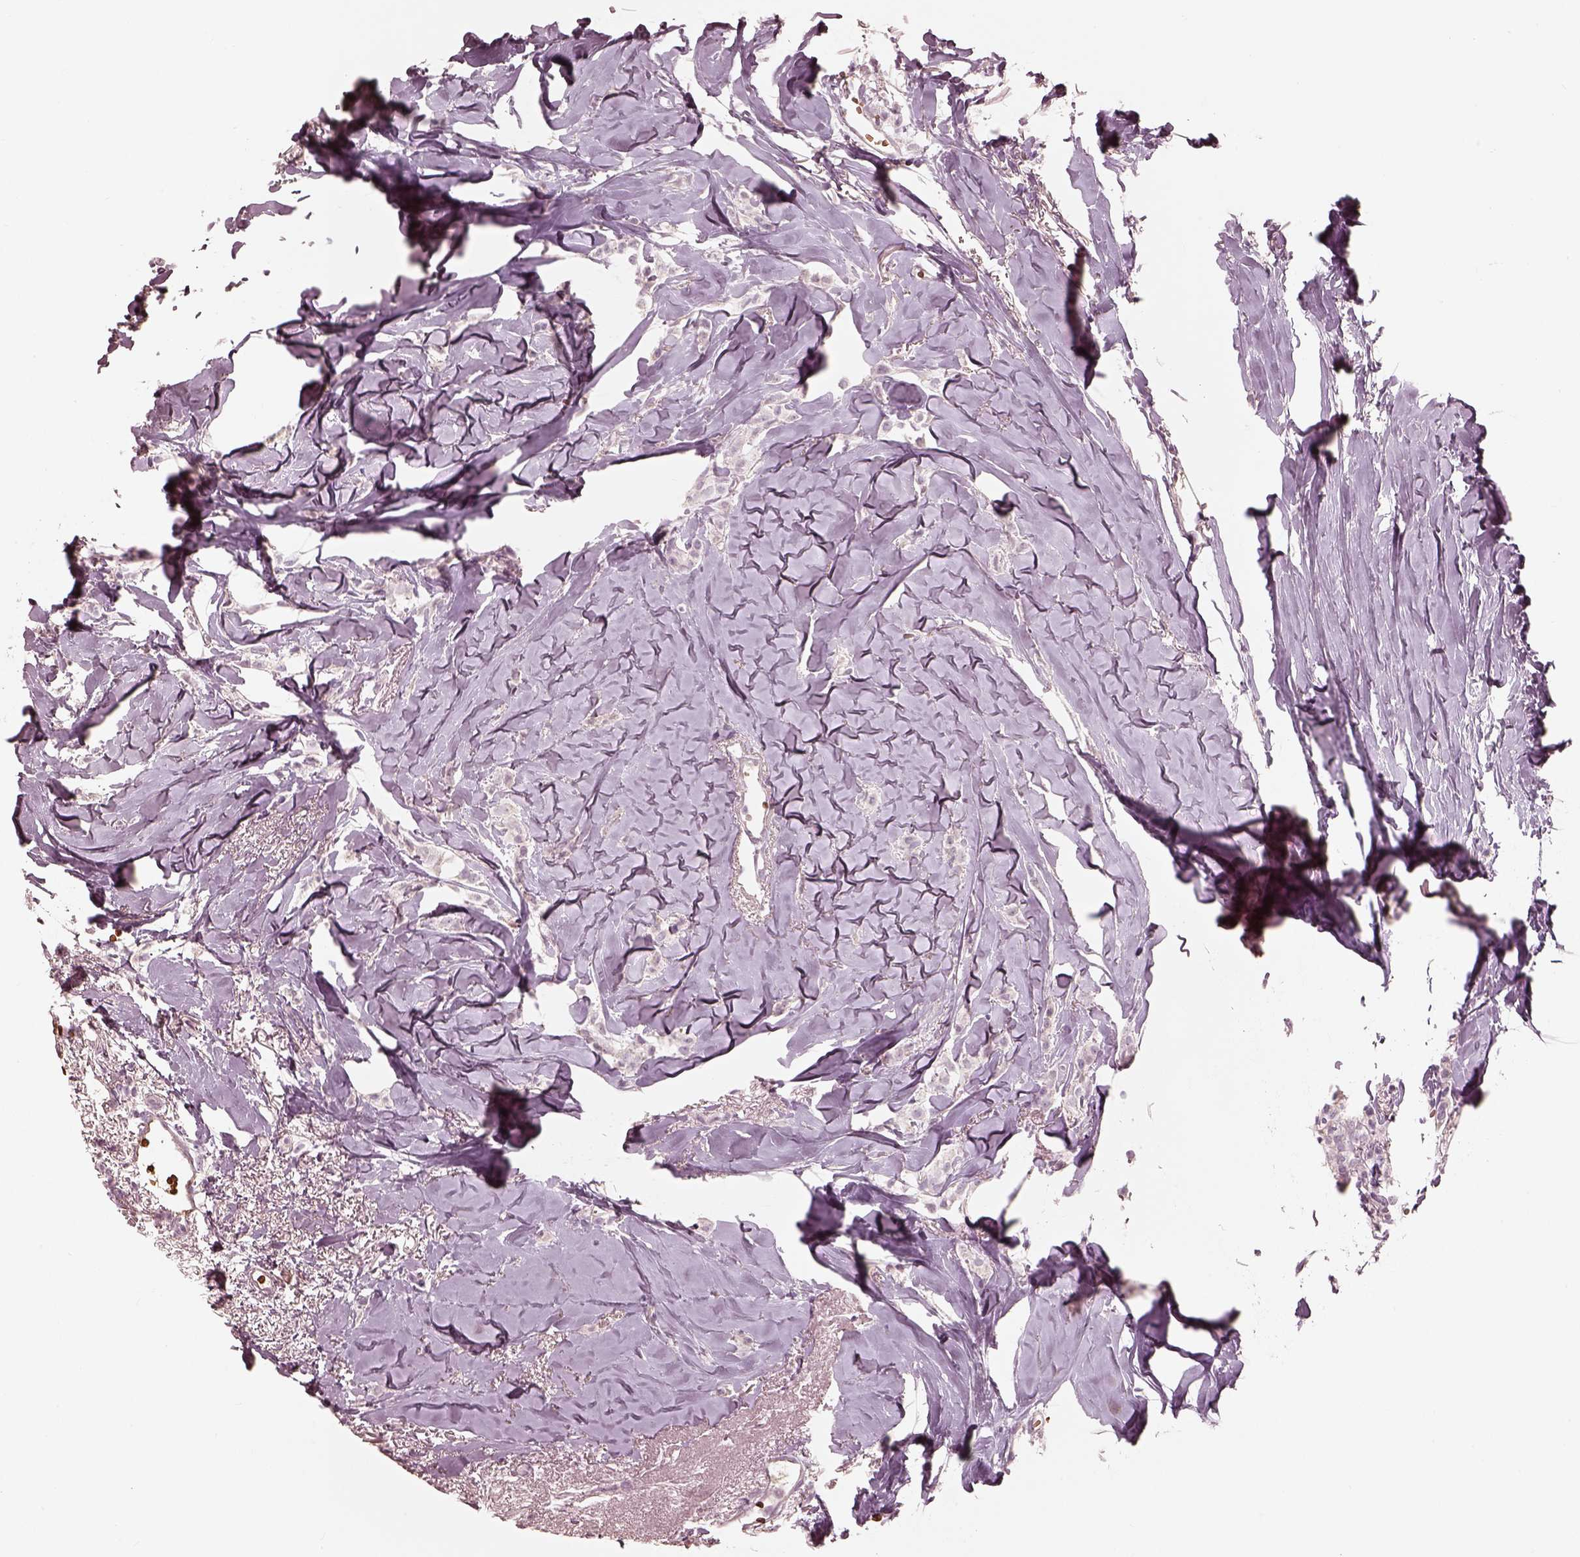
{"staining": {"intensity": "negative", "quantity": "none", "location": "none"}, "tissue": "breast cancer", "cell_type": "Tumor cells", "image_type": "cancer", "snomed": [{"axis": "morphology", "description": "Duct carcinoma"}, {"axis": "topography", "description": "Breast"}], "caption": "This histopathology image is of breast cancer (infiltrating ductal carcinoma) stained with immunohistochemistry to label a protein in brown with the nuclei are counter-stained blue. There is no staining in tumor cells.", "gene": "ANKLE1", "patient": {"sex": "female", "age": 85}}